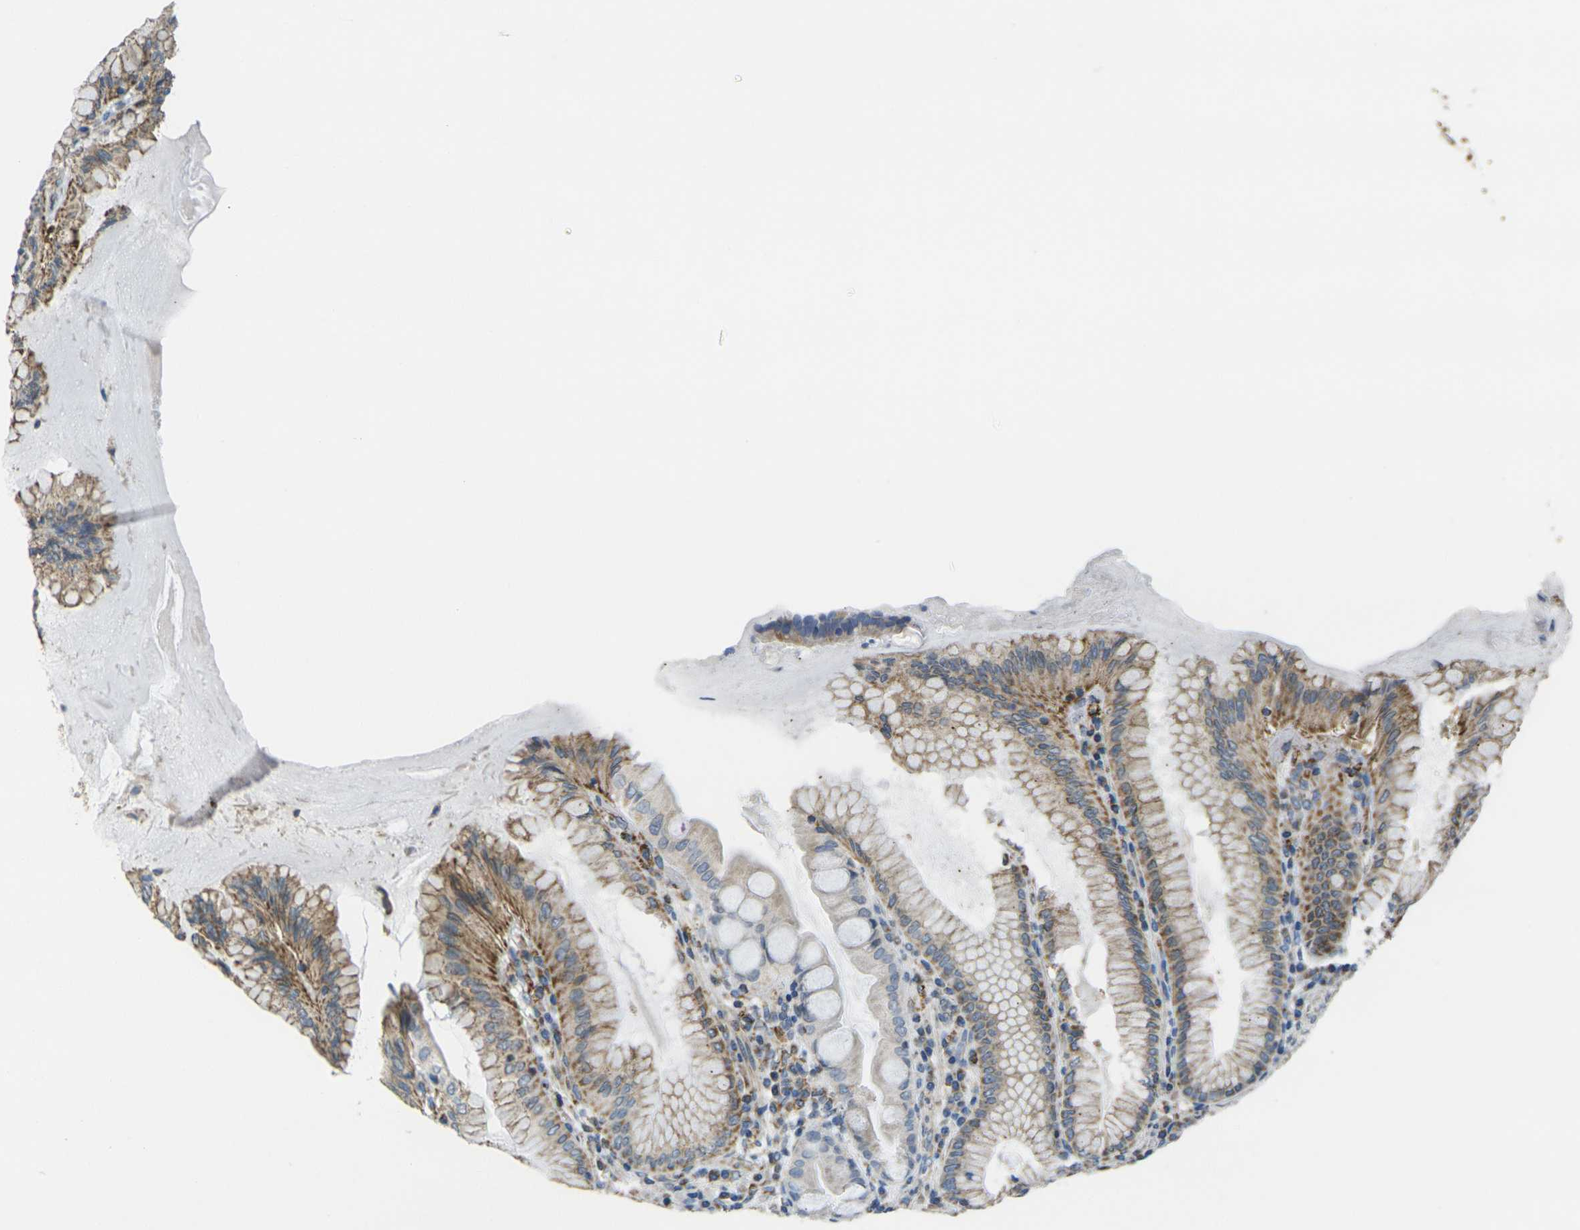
{"staining": {"intensity": "strong", "quantity": ">75%", "location": "cytoplasmic/membranous"}, "tissue": "stomach", "cell_type": "Glandular cells", "image_type": "normal", "snomed": [{"axis": "morphology", "description": "Normal tissue, NOS"}, {"axis": "topography", "description": "Stomach, lower"}], "caption": "Immunohistochemical staining of unremarkable stomach exhibits strong cytoplasmic/membranous protein expression in approximately >75% of glandular cells.", "gene": "CYB5R1", "patient": {"sex": "female", "age": 76}}